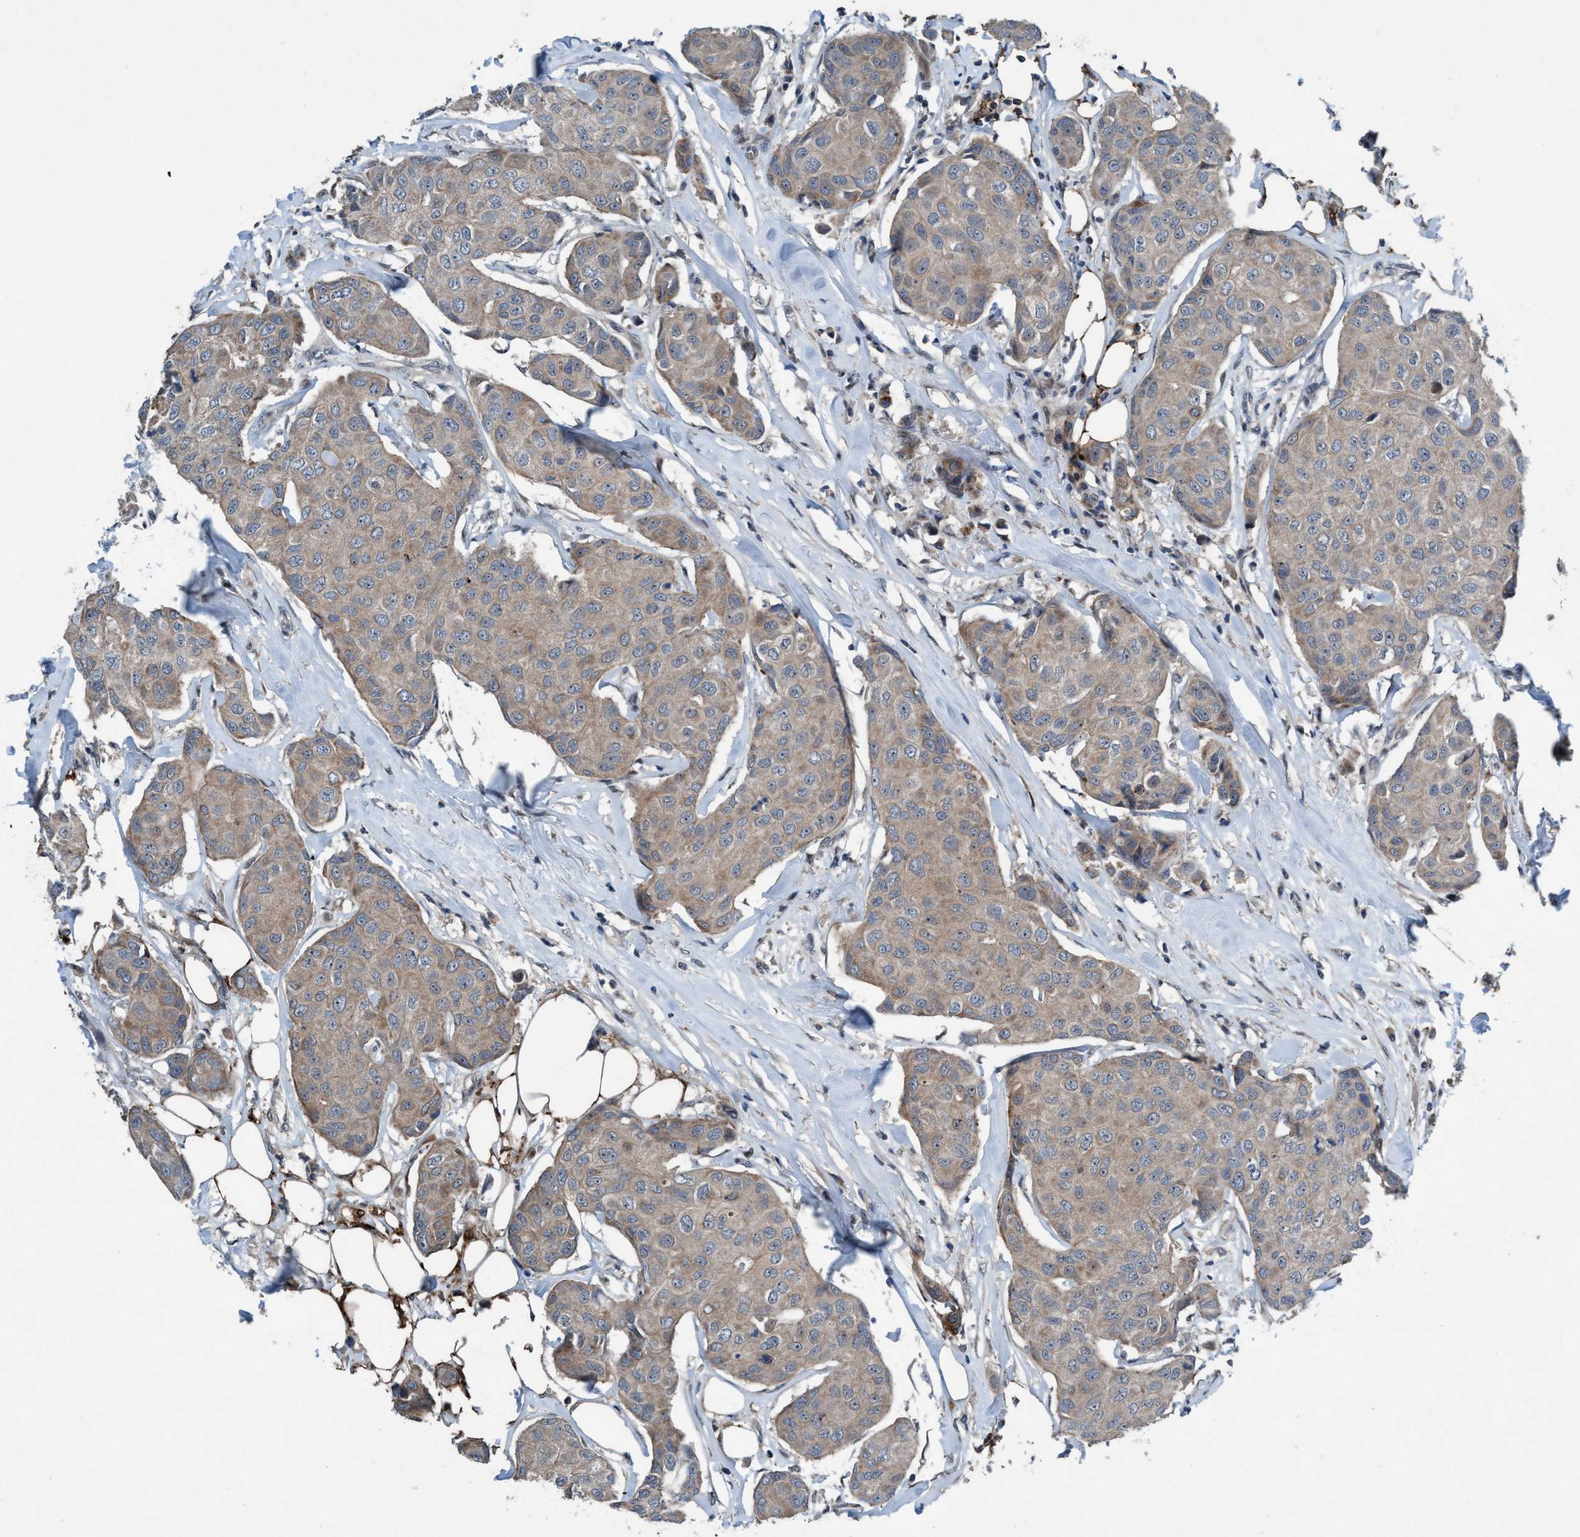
{"staining": {"intensity": "weak", "quantity": ">75%", "location": "cytoplasmic/membranous"}, "tissue": "breast cancer", "cell_type": "Tumor cells", "image_type": "cancer", "snomed": [{"axis": "morphology", "description": "Duct carcinoma"}, {"axis": "topography", "description": "Breast"}], "caption": "Intraductal carcinoma (breast) was stained to show a protein in brown. There is low levels of weak cytoplasmic/membranous positivity in about >75% of tumor cells.", "gene": "NISCH", "patient": {"sex": "female", "age": 80}}